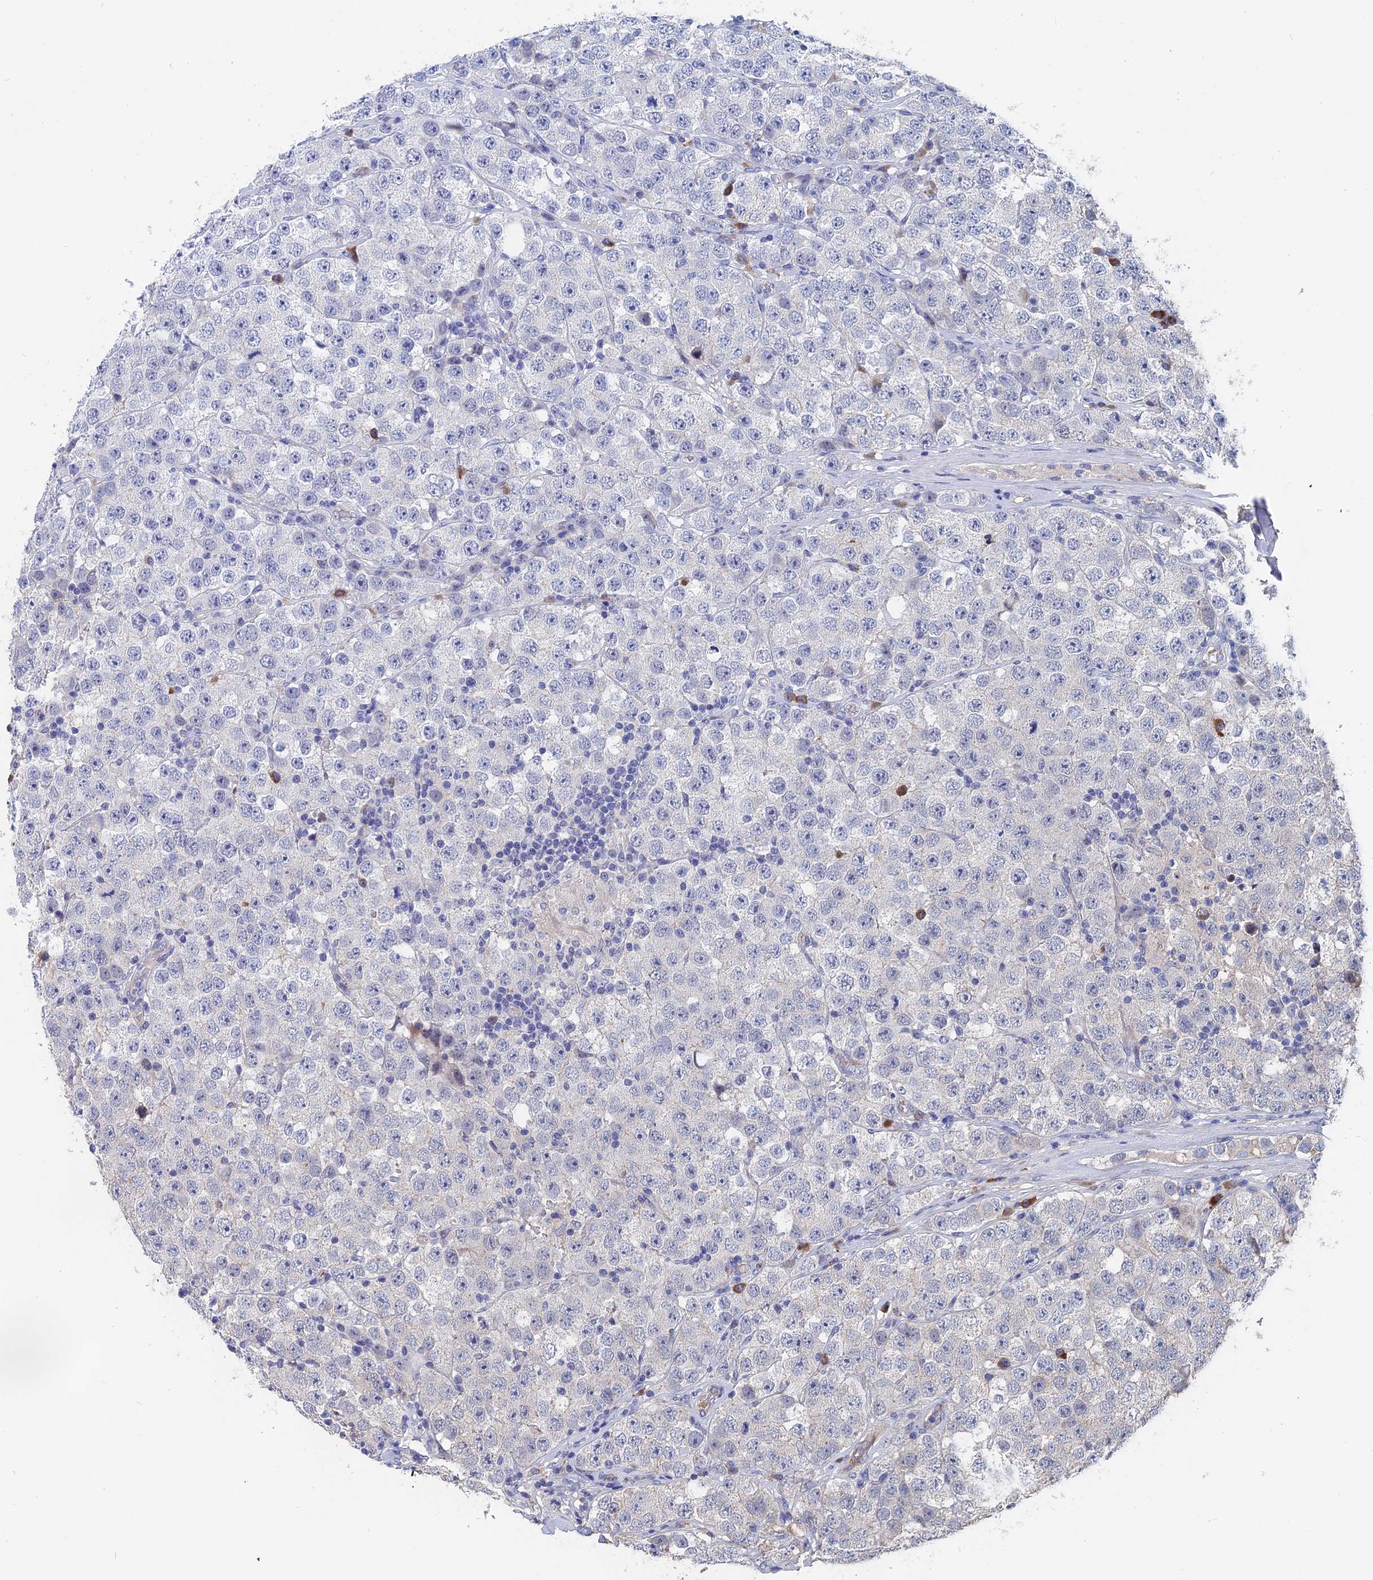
{"staining": {"intensity": "negative", "quantity": "none", "location": "none"}, "tissue": "testis cancer", "cell_type": "Tumor cells", "image_type": "cancer", "snomed": [{"axis": "morphology", "description": "Seminoma, NOS"}, {"axis": "topography", "description": "Testis"}], "caption": "DAB (3,3'-diaminobenzidine) immunohistochemical staining of human testis seminoma displays no significant staining in tumor cells.", "gene": "SLC33A1", "patient": {"sex": "male", "age": 28}}